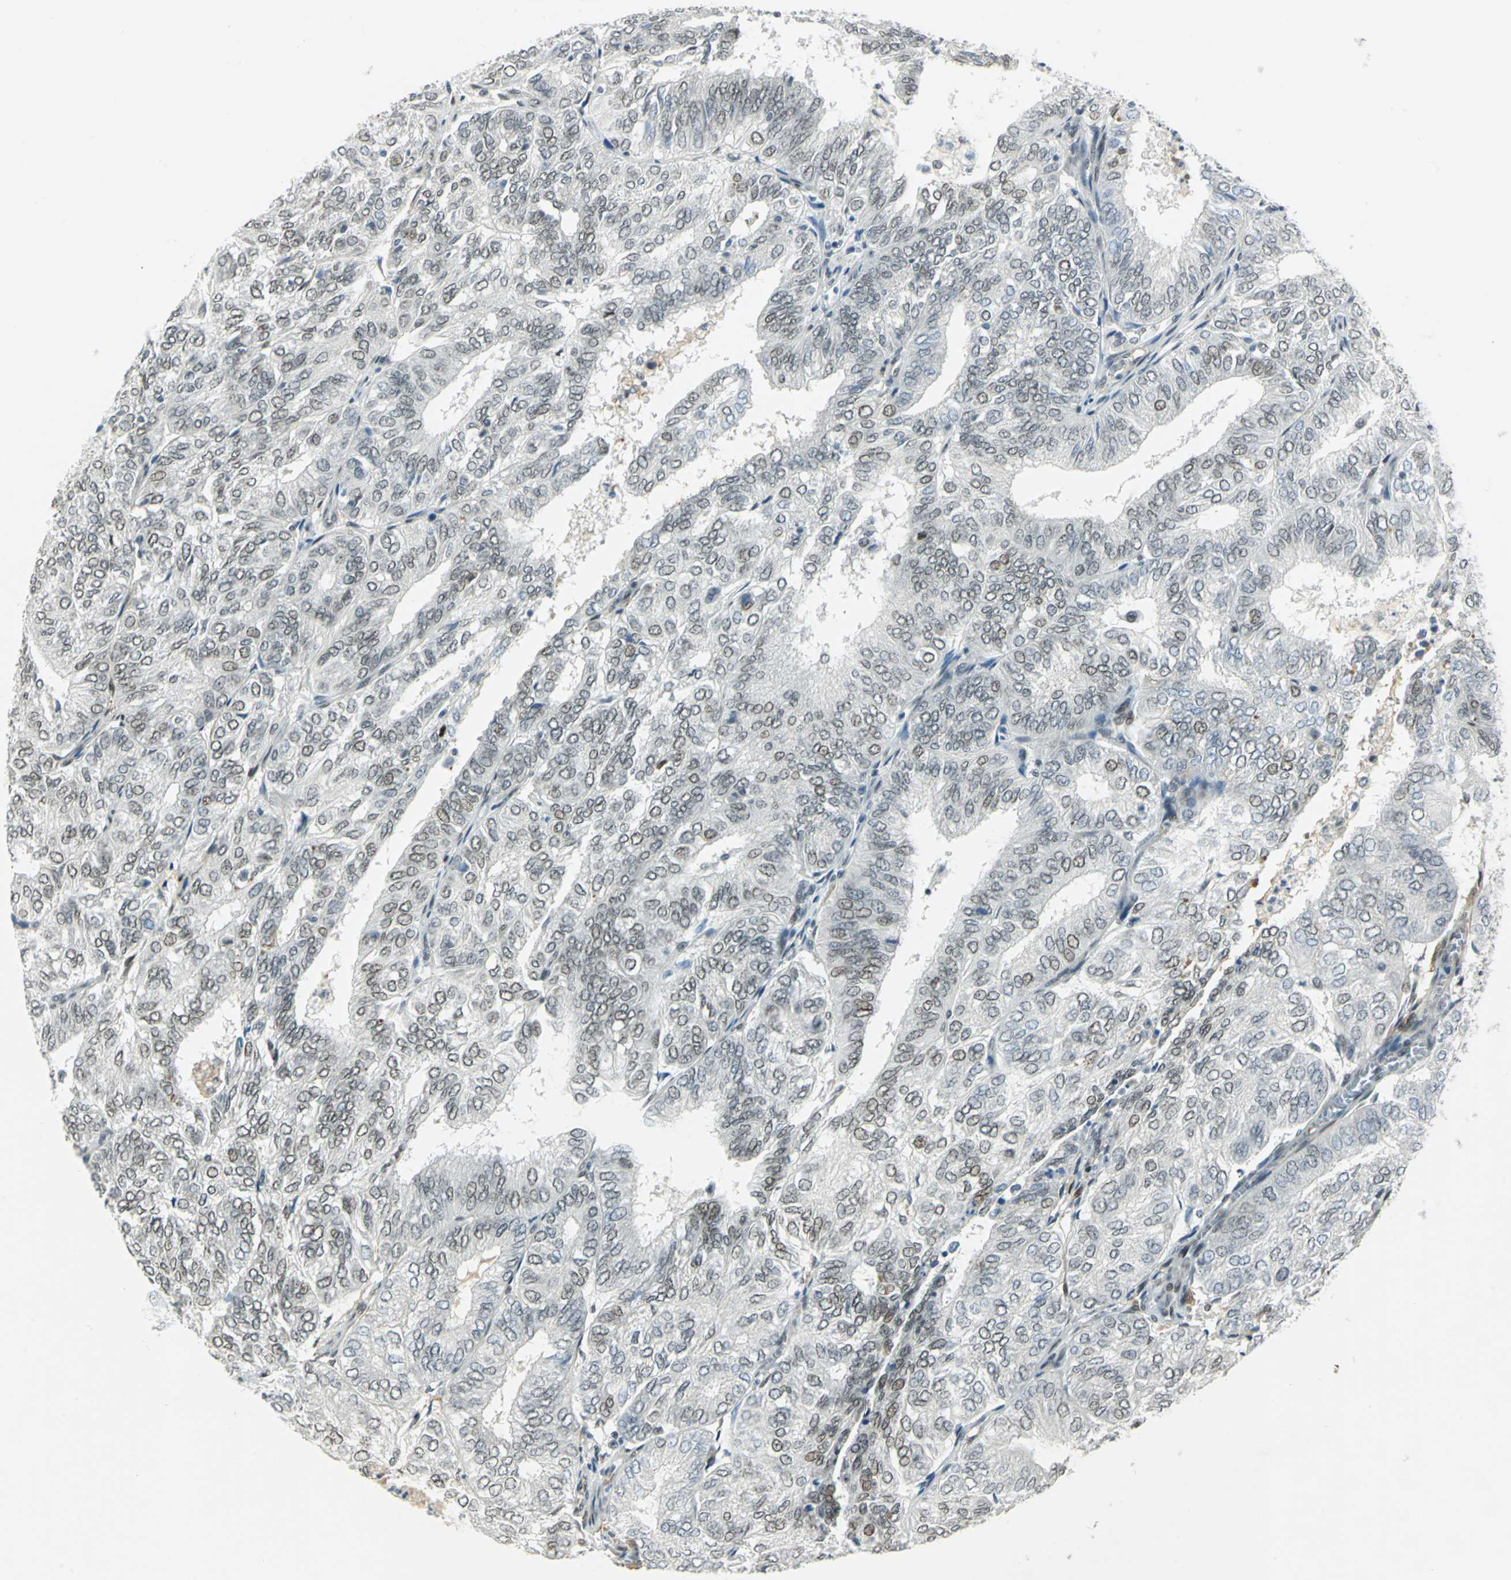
{"staining": {"intensity": "moderate", "quantity": "25%-75%", "location": "nuclear"}, "tissue": "endometrial cancer", "cell_type": "Tumor cells", "image_type": "cancer", "snomed": [{"axis": "morphology", "description": "Adenocarcinoma, NOS"}, {"axis": "topography", "description": "Uterus"}], "caption": "An IHC micrograph of tumor tissue is shown. Protein staining in brown labels moderate nuclear positivity in endometrial adenocarcinoma within tumor cells.", "gene": "MTMR10", "patient": {"sex": "female", "age": 60}}